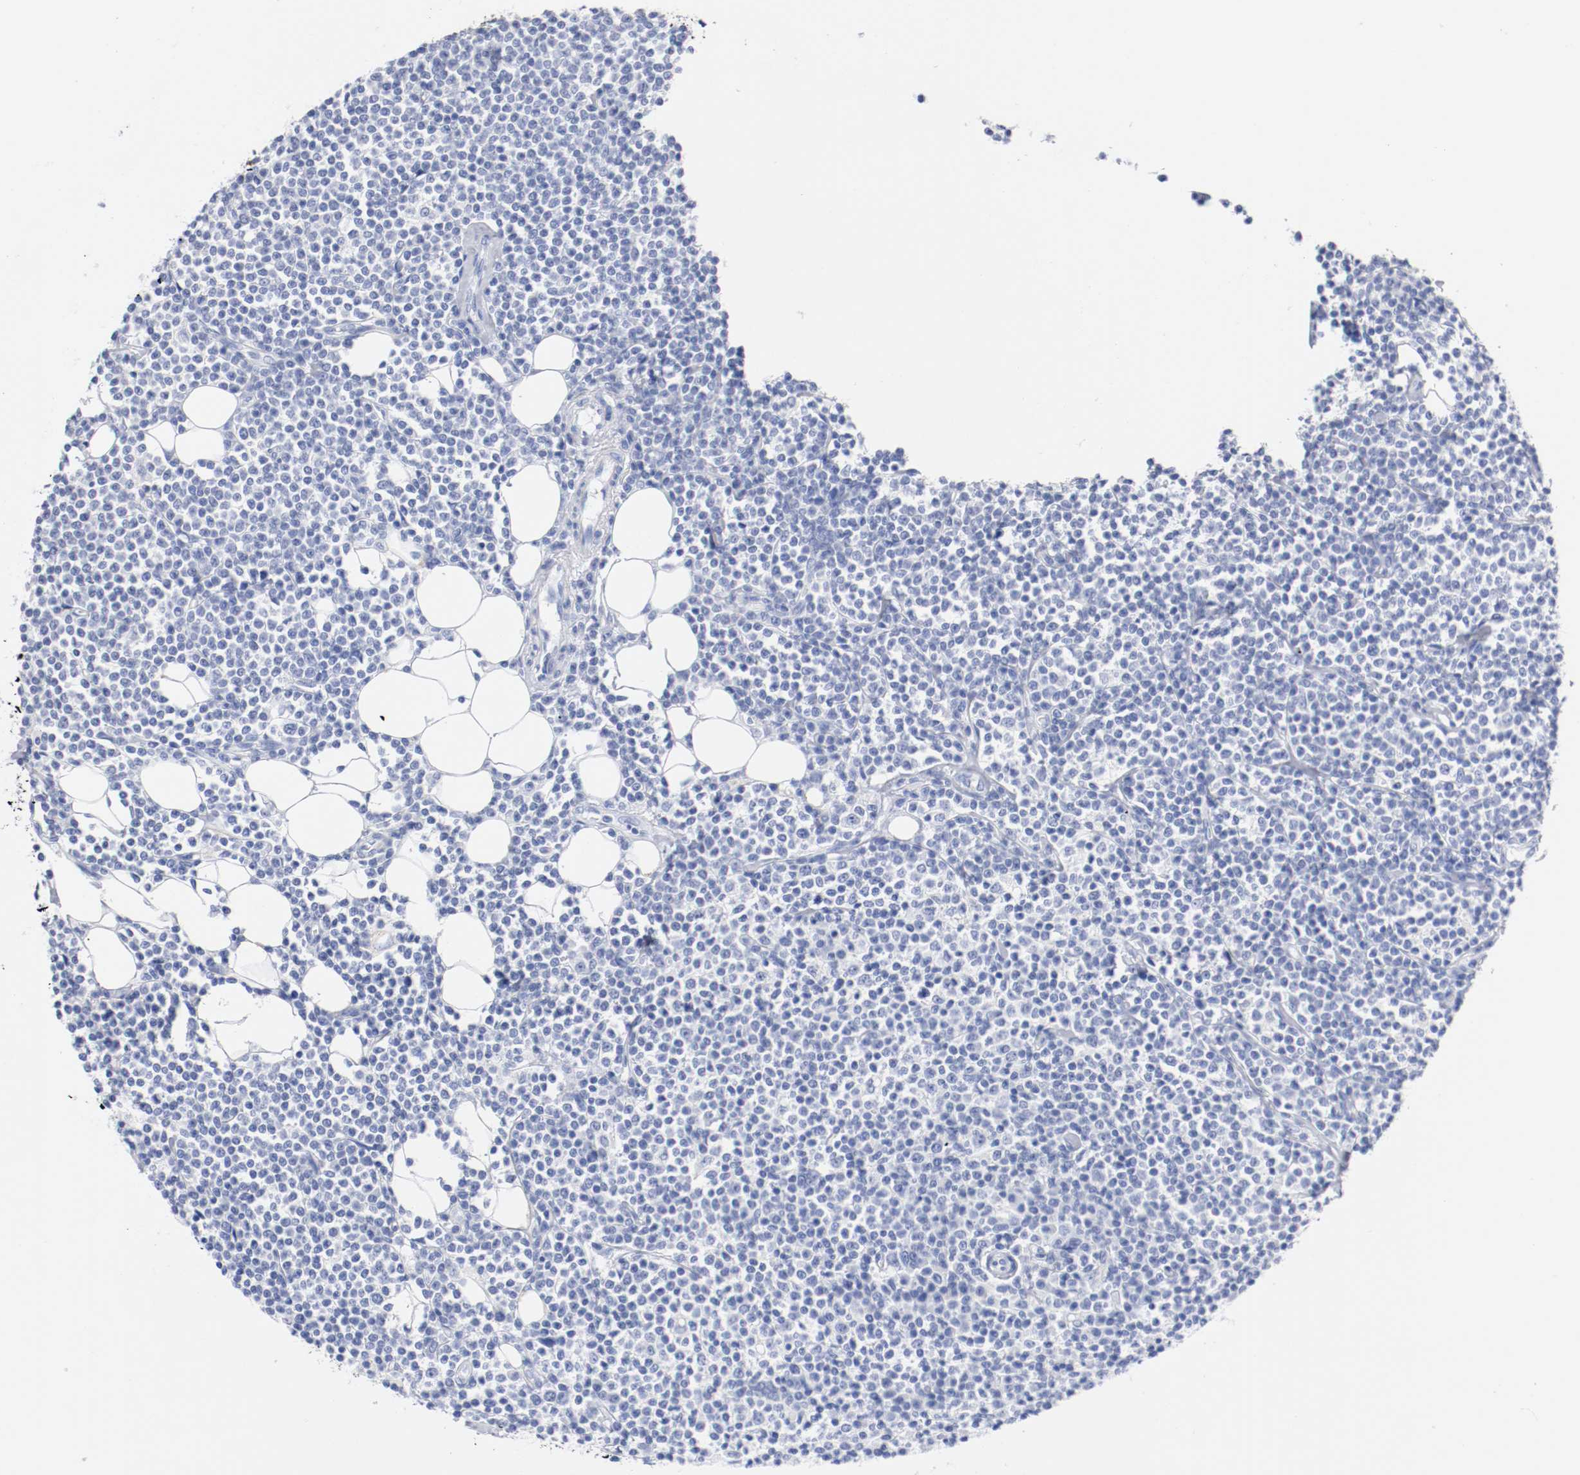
{"staining": {"intensity": "negative", "quantity": "none", "location": "none"}, "tissue": "lymphoma", "cell_type": "Tumor cells", "image_type": "cancer", "snomed": [{"axis": "morphology", "description": "Malignant lymphoma, non-Hodgkin's type, Low grade"}, {"axis": "topography", "description": "Soft tissue"}], "caption": "High power microscopy histopathology image of an immunohistochemistry (IHC) image of malignant lymphoma, non-Hodgkin's type (low-grade), revealing no significant expression in tumor cells. (DAB (3,3'-diaminobenzidine) immunohistochemistry with hematoxylin counter stain).", "gene": "GAD1", "patient": {"sex": "male", "age": 92}}